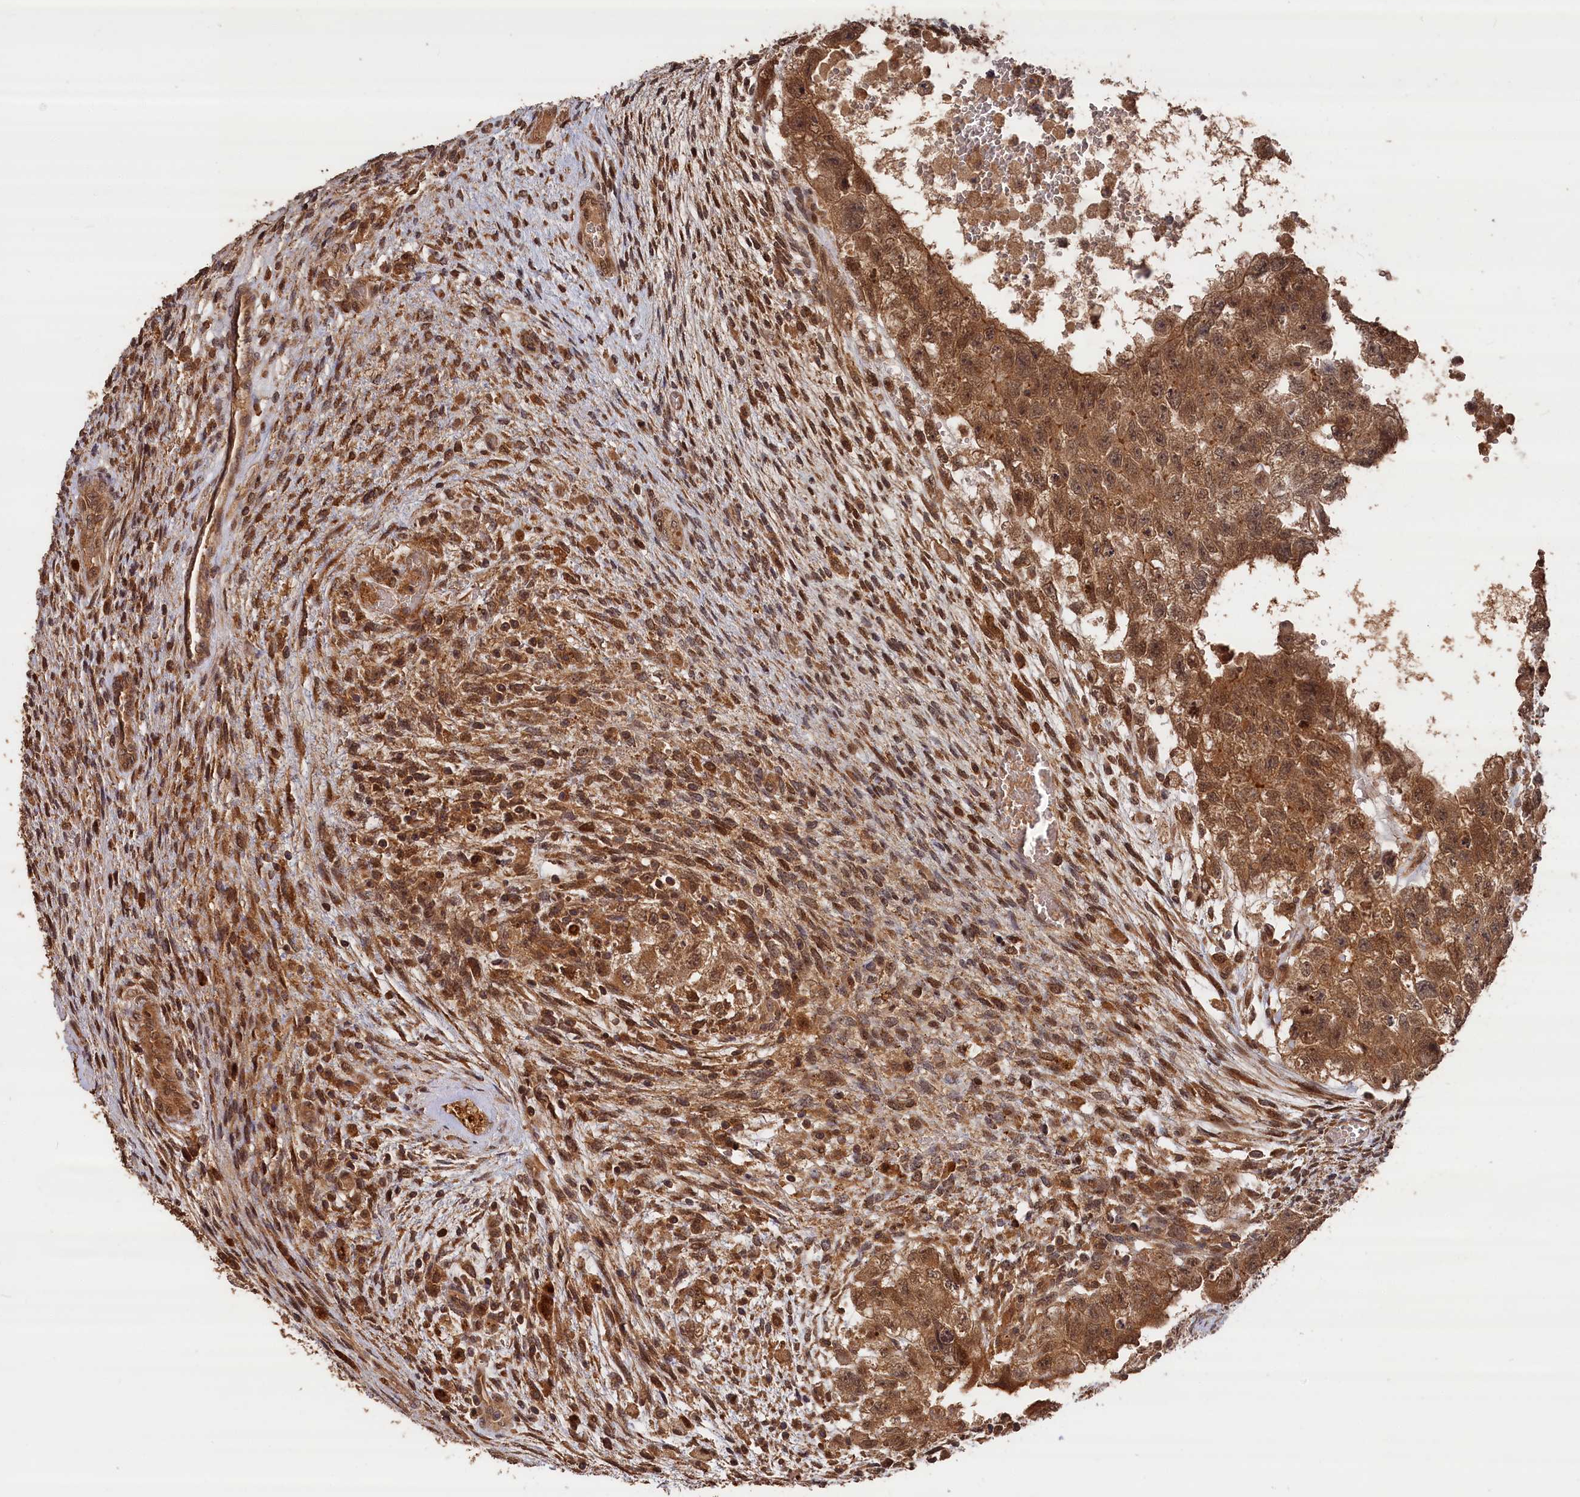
{"staining": {"intensity": "moderate", "quantity": ">75%", "location": "cytoplasmic/membranous"}, "tissue": "testis cancer", "cell_type": "Tumor cells", "image_type": "cancer", "snomed": [{"axis": "morphology", "description": "Carcinoma, Embryonal, NOS"}, {"axis": "topography", "description": "Testis"}], "caption": "Moderate cytoplasmic/membranous protein expression is appreciated in approximately >75% of tumor cells in testis cancer (embryonal carcinoma).", "gene": "RMI2", "patient": {"sex": "male", "age": 26}}